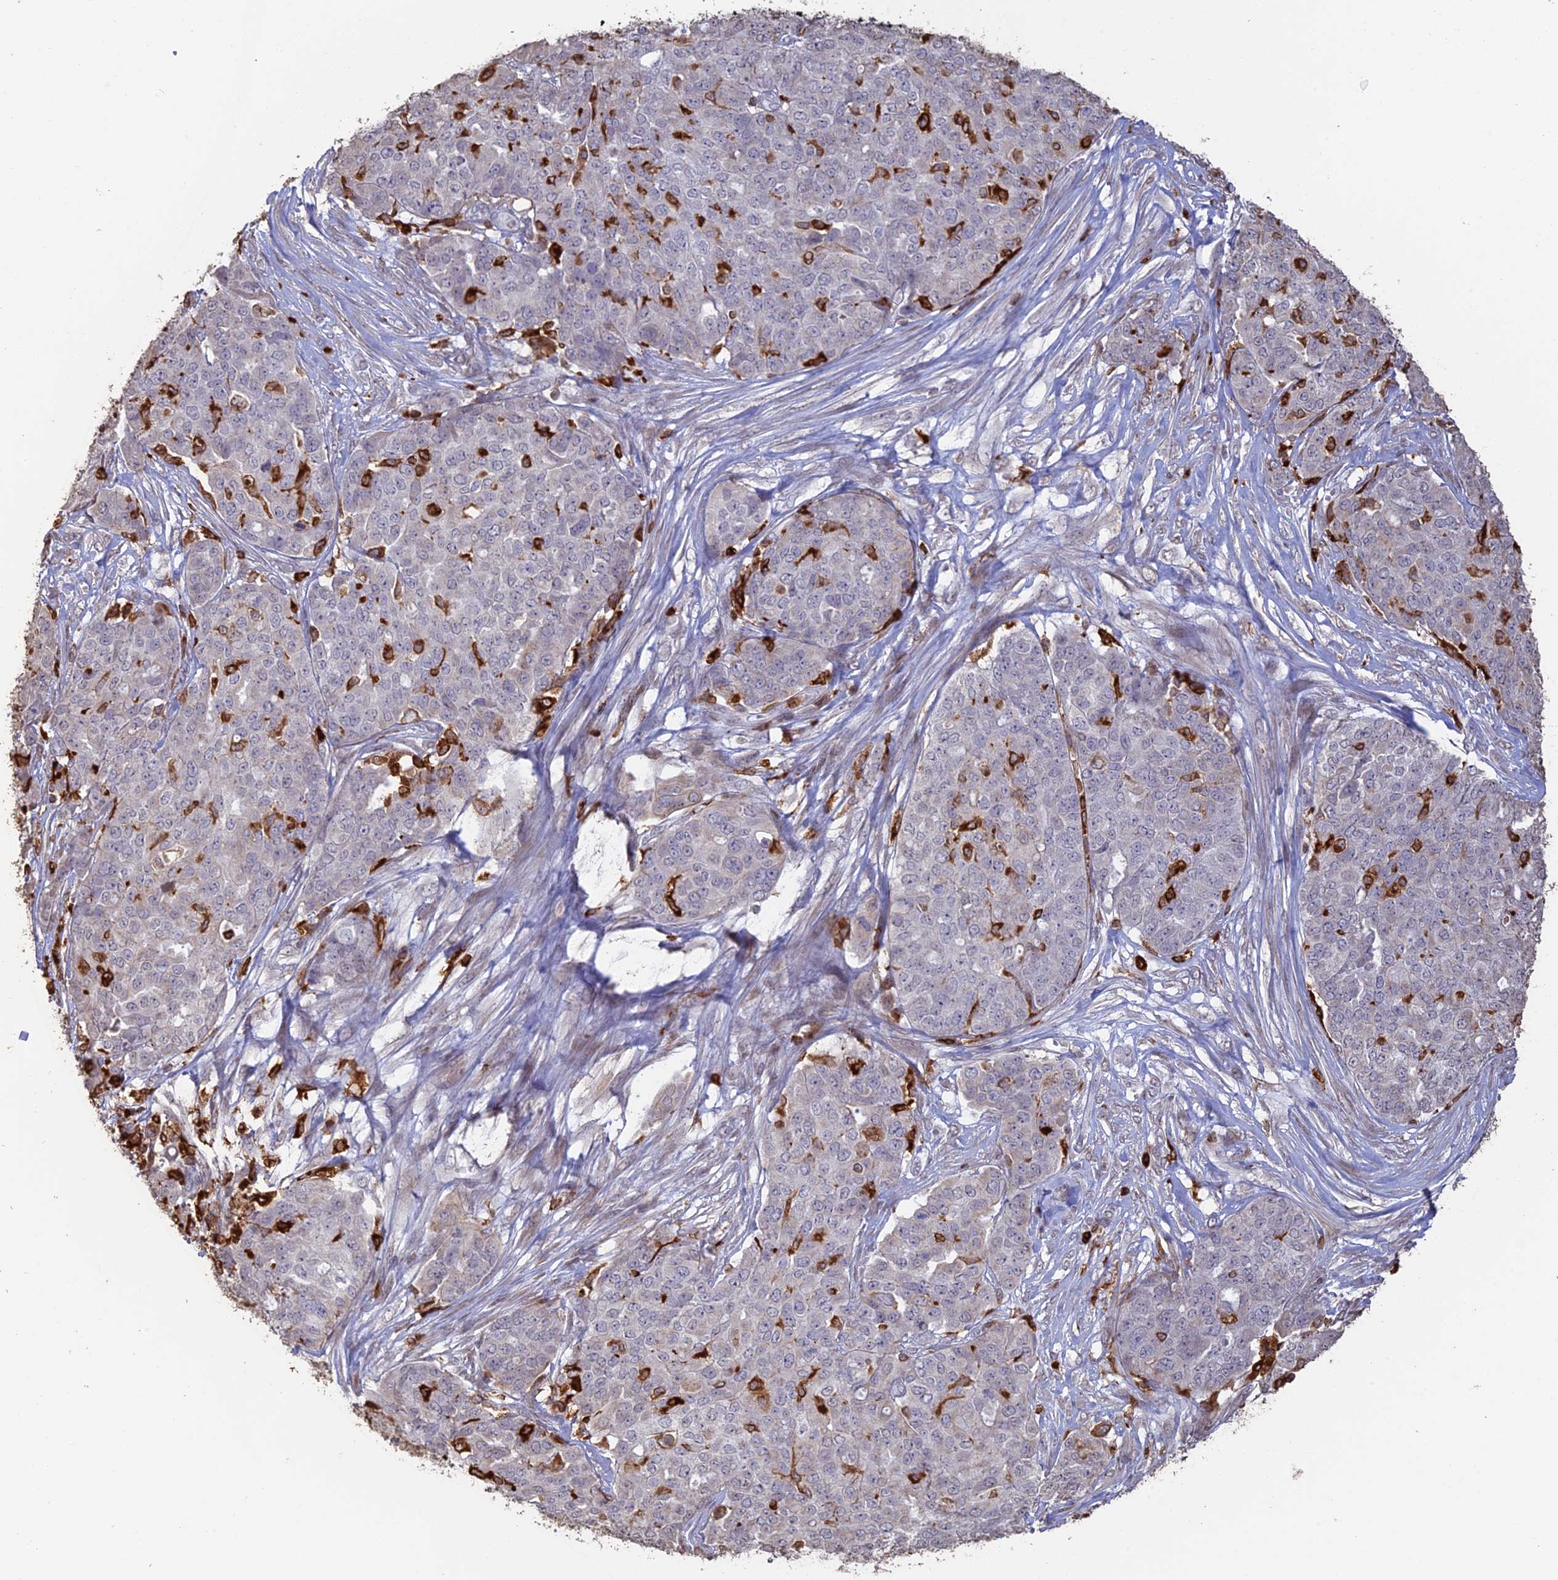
{"staining": {"intensity": "negative", "quantity": "none", "location": "none"}, "tissue": "ovarian cancer", "cell_type": "Tumor cells", "image_type": "cancer", "snomed": [{"axis": "morphology", "description": "Cystadenocarcinoma, serous, NOS"}, {"axis": "topography", "description": "Soft tissue"}, {"axis": "topography", "description": "Ovary"}], "caption": "Immunohistochemical staining of human ovarian cancer (serous cystadenocarcinoma) displays no significant staining in tumor cells. (DAB (3,3'-diaminobenzidine) immunohistochemistry (IHC) with hematoxylin counter stain).", "gene": "APOBR", "patient": {"sex": "female", "age": 57}}